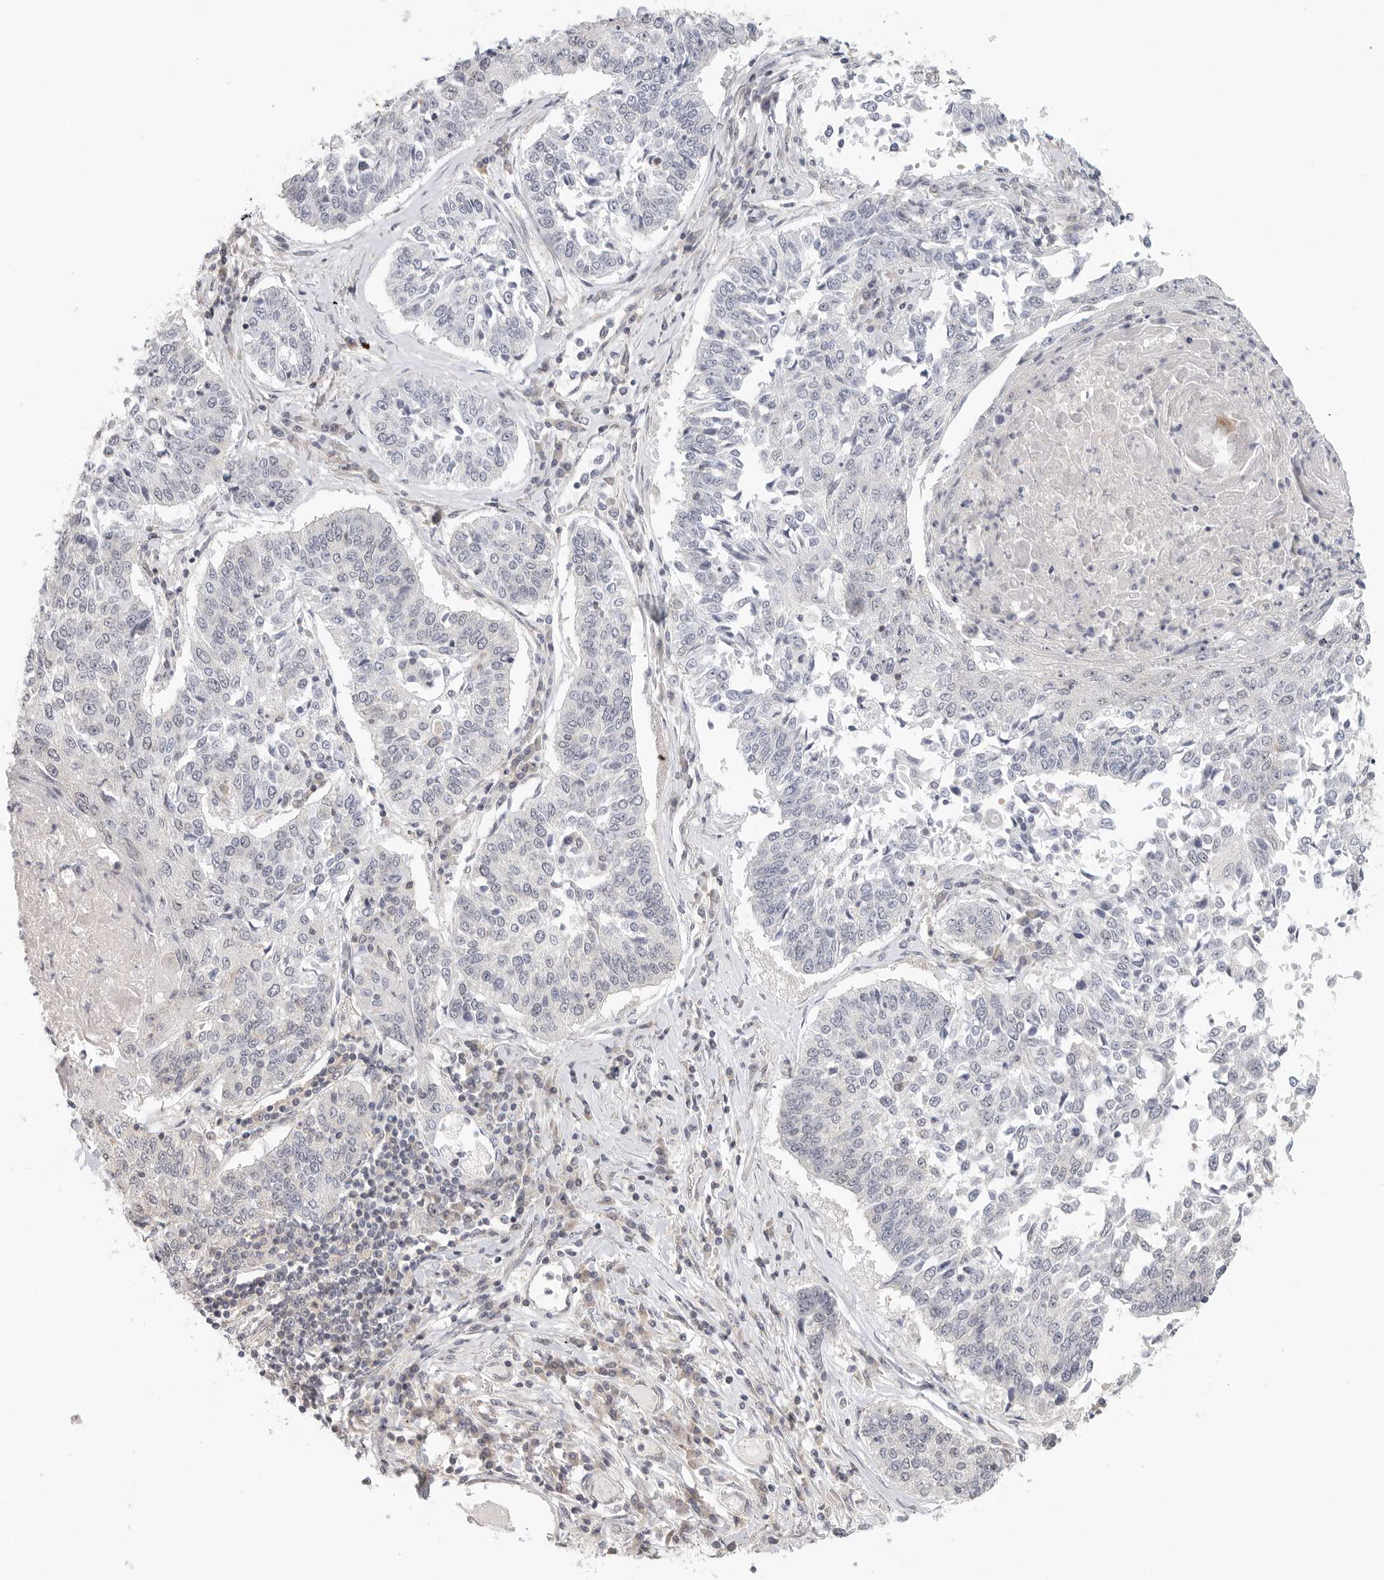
{"staining": {"intensity": "negative", "quantity": "none", "location": "none"}, "tissue": "lung cancer", "cell_type": "Tumor cells", "image_type": "cancer", "snomed": [{"axis": "morphology", "description": "Normal tissue, NOS"}, {"axis": "morphology", "description": "Squamous cell carcinoma, NOS"}, {"axis": "topography", "description": "Cartilage tissue"}, {"axis": "topography", "description": "Lung"}, {"axis": "topography", "description": "Peripheral nerve tissue"}], "caption": "There is no significant expression in tumor cells of lung squamous cell carcinoma.", "gene": "HDAC6", "patient": {"sex": "female", "age": 49}}